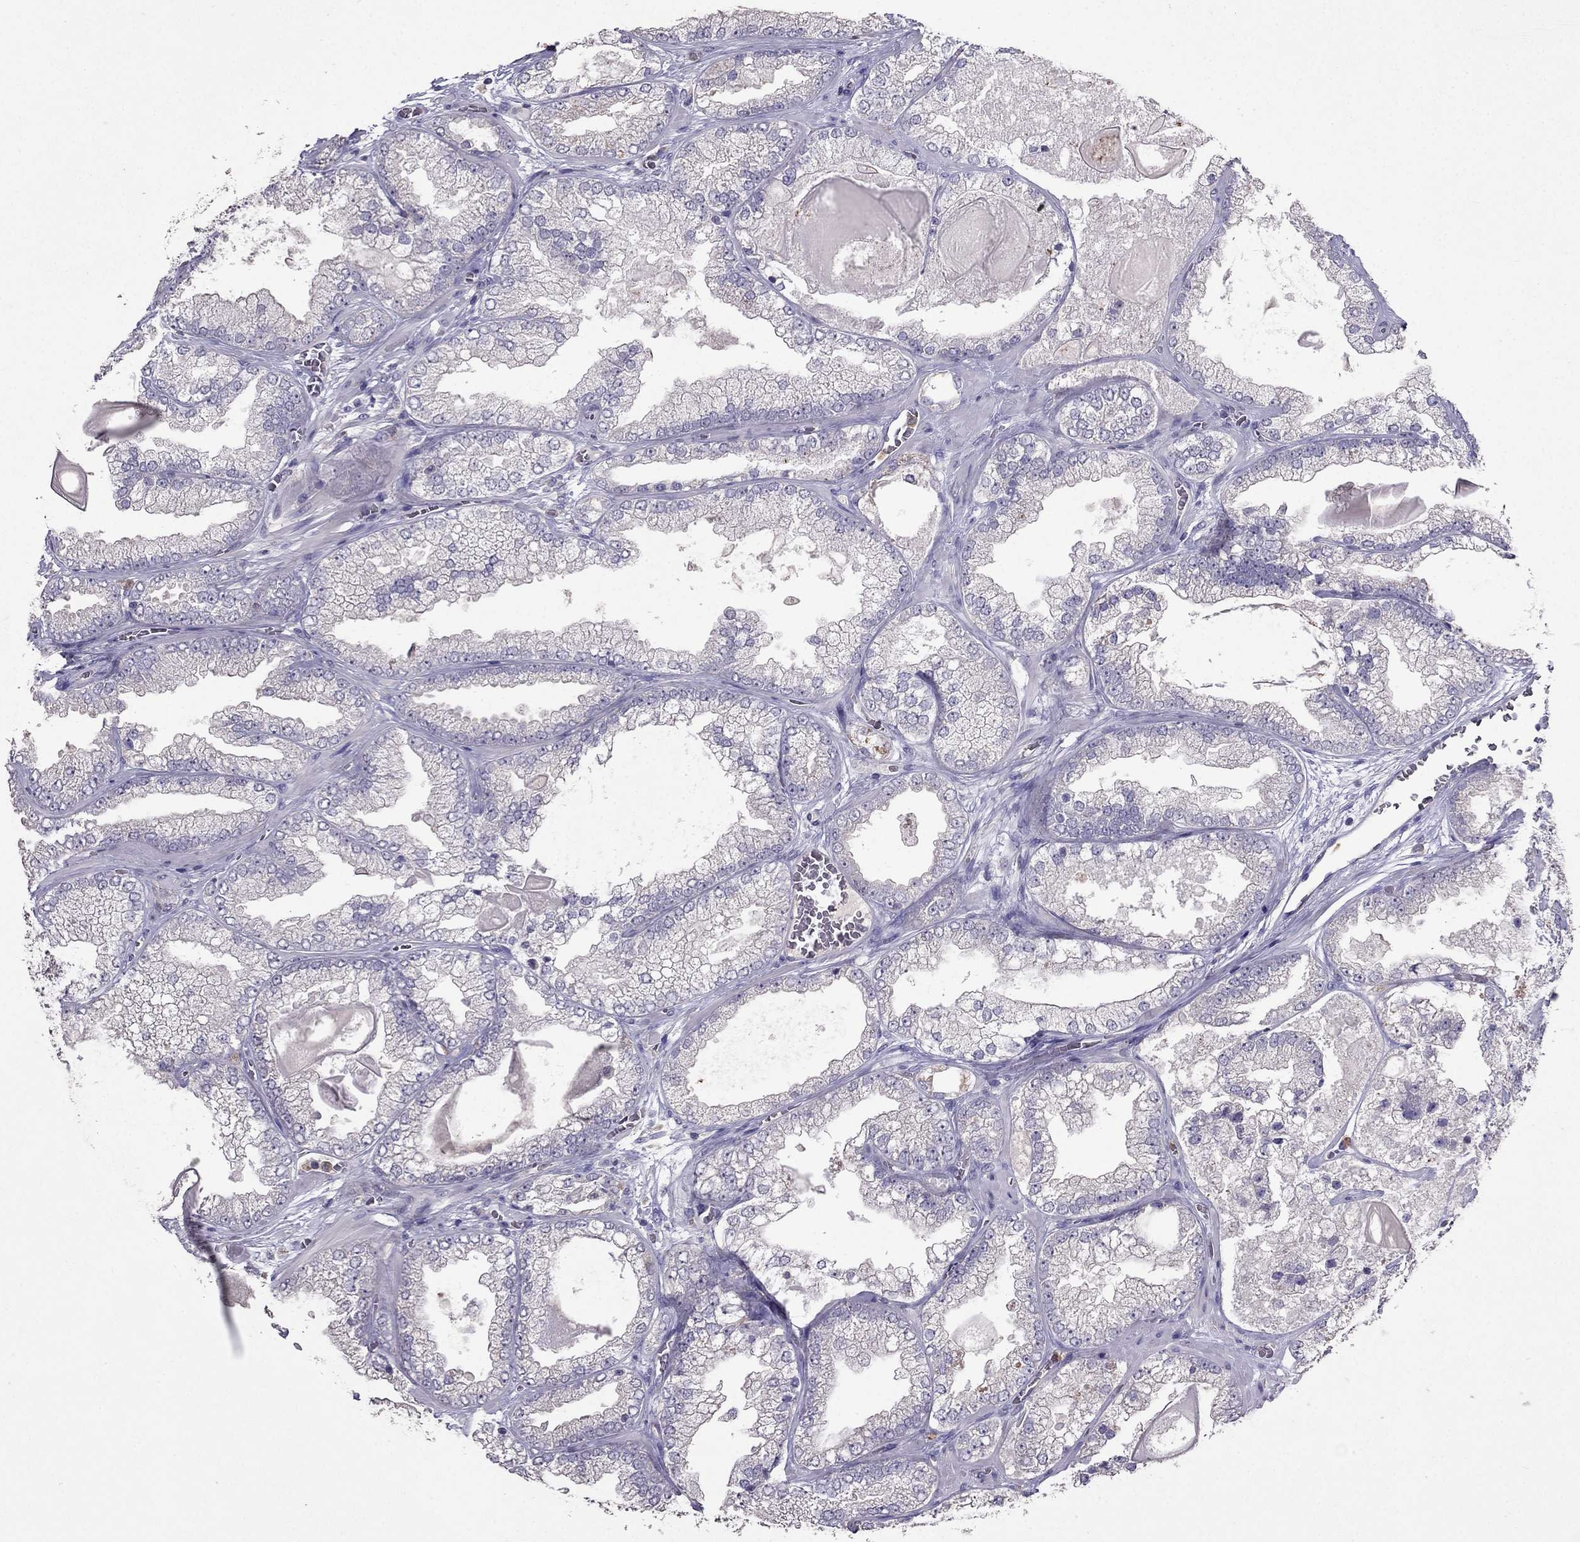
{"staining": {"intensity": "negative", "quantity": "none", "location": "none"}, "tissue": "prostate cancer", "cell_type": "Tumor cells", "image_type": "cancer", "snomed": [{"axis": "morphology", "description": "Adenocarcinoma, Low grade"}, {"axis": "topography", "description": "Prostate"}], "caption": "Immunohistochemistry (IHC) of prostate adenocarcinoma (low-grade) displays no expression in tumor cells.", "gene": "RFLNB", "patient": {"sex": "male", "age": 57}}